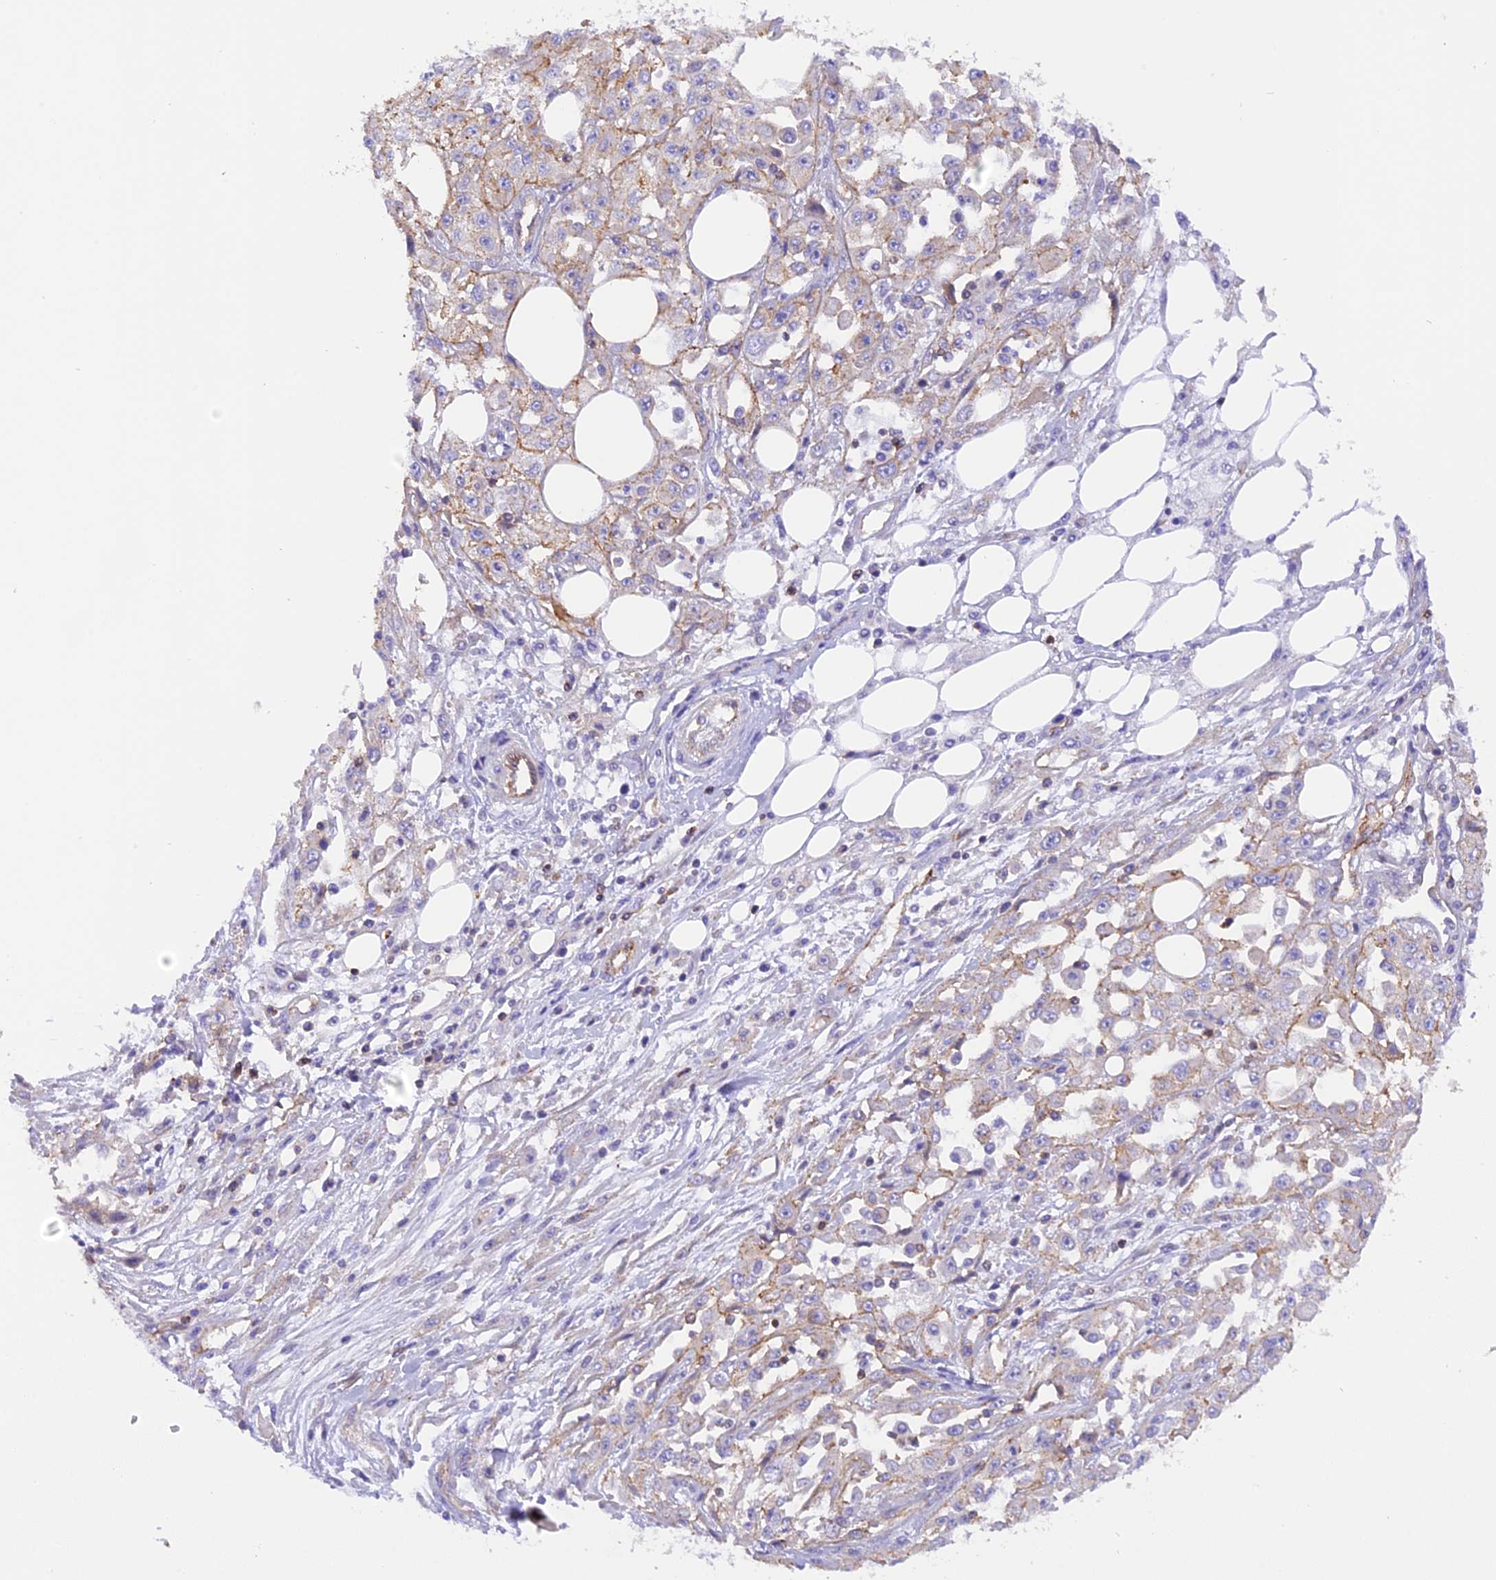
{"staining": {"intensity": "negative", "quantity": "none", "location": "none"}, "tissue": "skin cancer", "cell_type": "Tumor cells", "image_type": "cancer", "snomed": [{"axis": "morphology", "description": "Squamous cell carcinoma, NOS"}, {"axis": "morphology", "description": "Squamous cell carcinoma, metastatic, NOS"}, {"axis": "topography", "description": "Skin"}, {"axis": "topography", "description": "Lymph node"}], "caption": "An image of human skin cancer is negative for staining in tumor cells.", "gene": "FAM193A", "patient": {"sex": "male", "age": 75}}